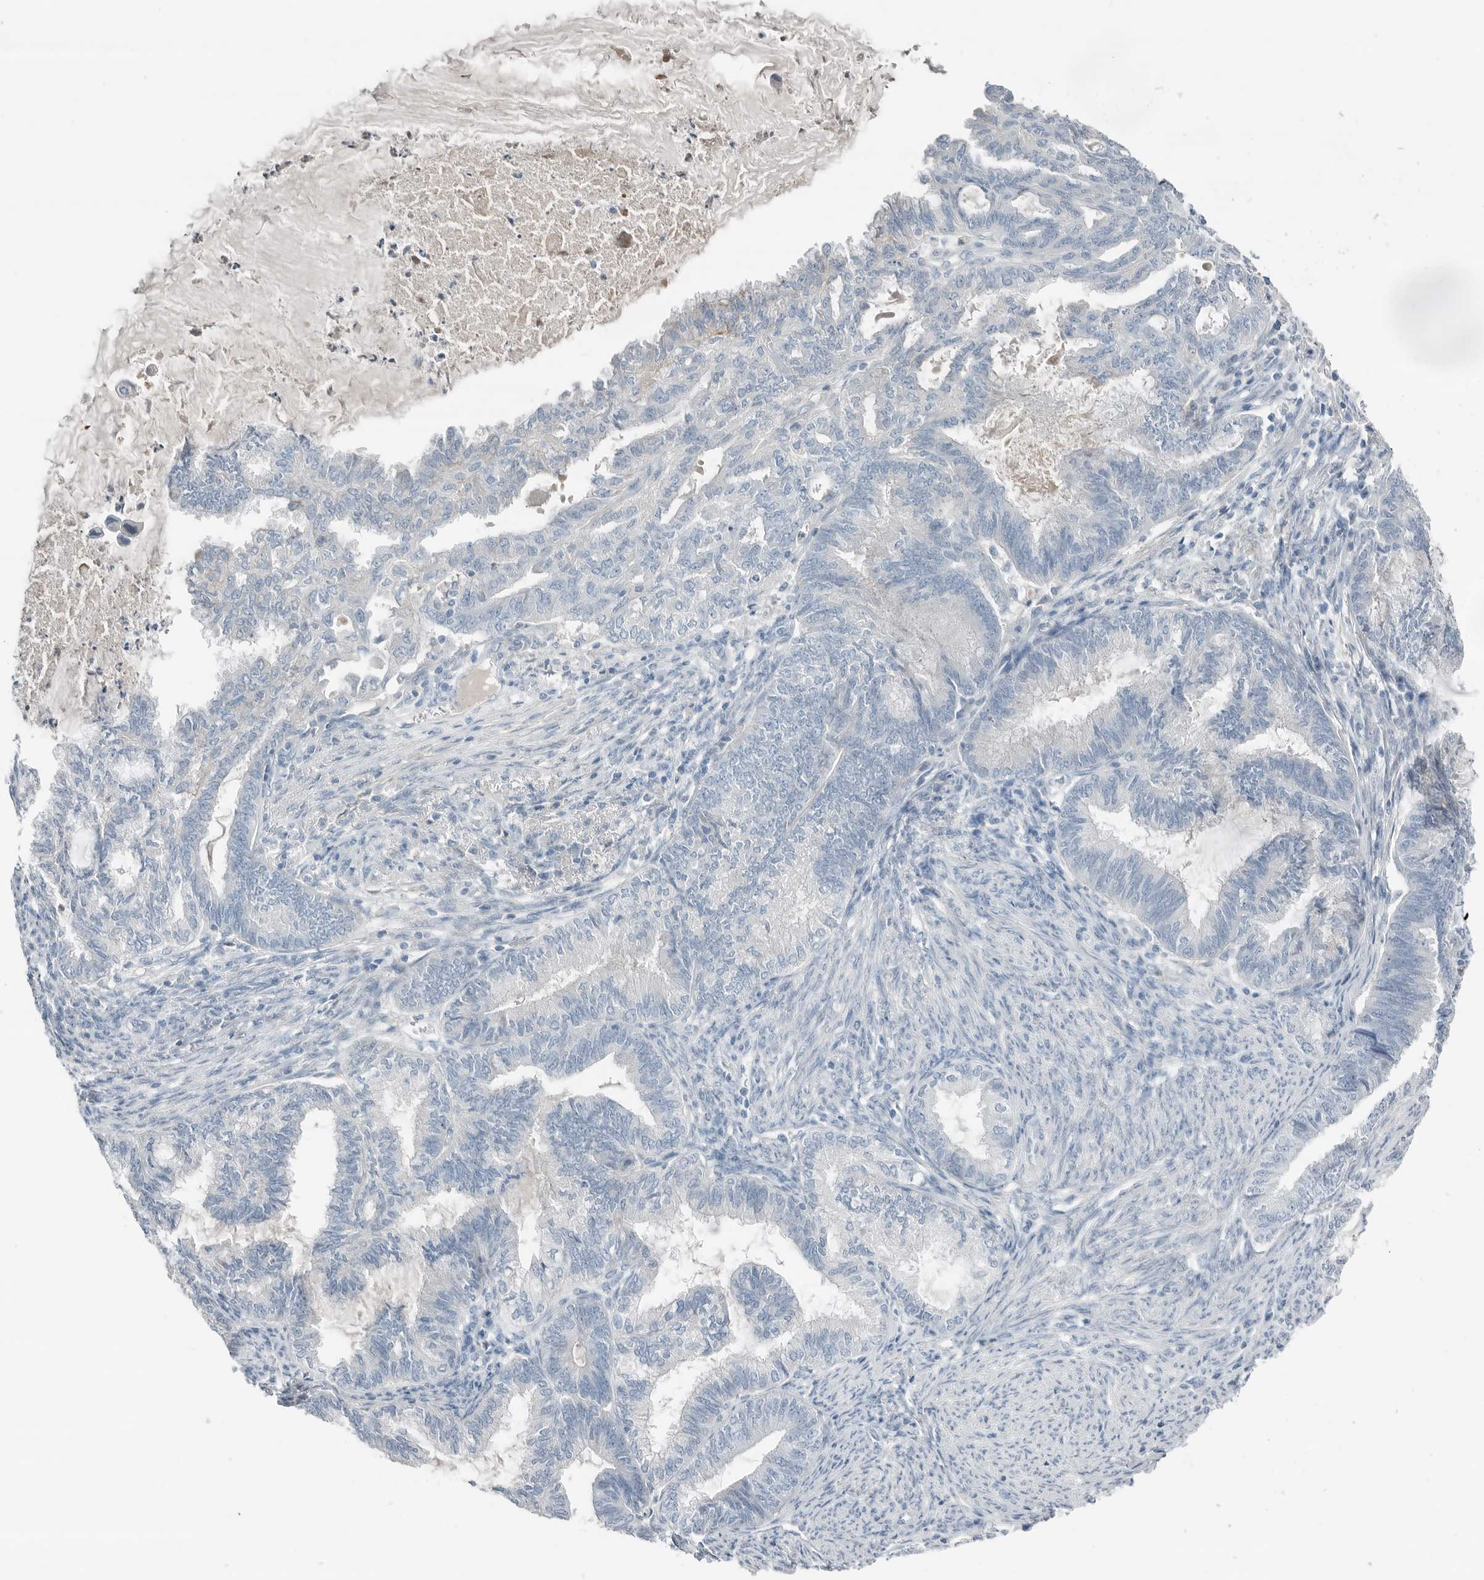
{"staining": {"intensity": "negative", "quantity": "none", "location": "none"}, "tissue": "endometrial cancer", "cell_type": "Tumor cells", "image_type": "cancer", "snomed": [{"axis": "morphology", "description": "Adenocarcinoma, NOS"}, {"axis": "topography", "description": "Endometrium"}], "caption": "High magnification brightfield microscopy of endometrial adenocarcinoma stained with DAB (brown) and counterstained with hematoxylin (blue): tumor cells show no significant positivity.", "gene": "SERPINB7", "patient": {"sex": "female", "age": 86}}